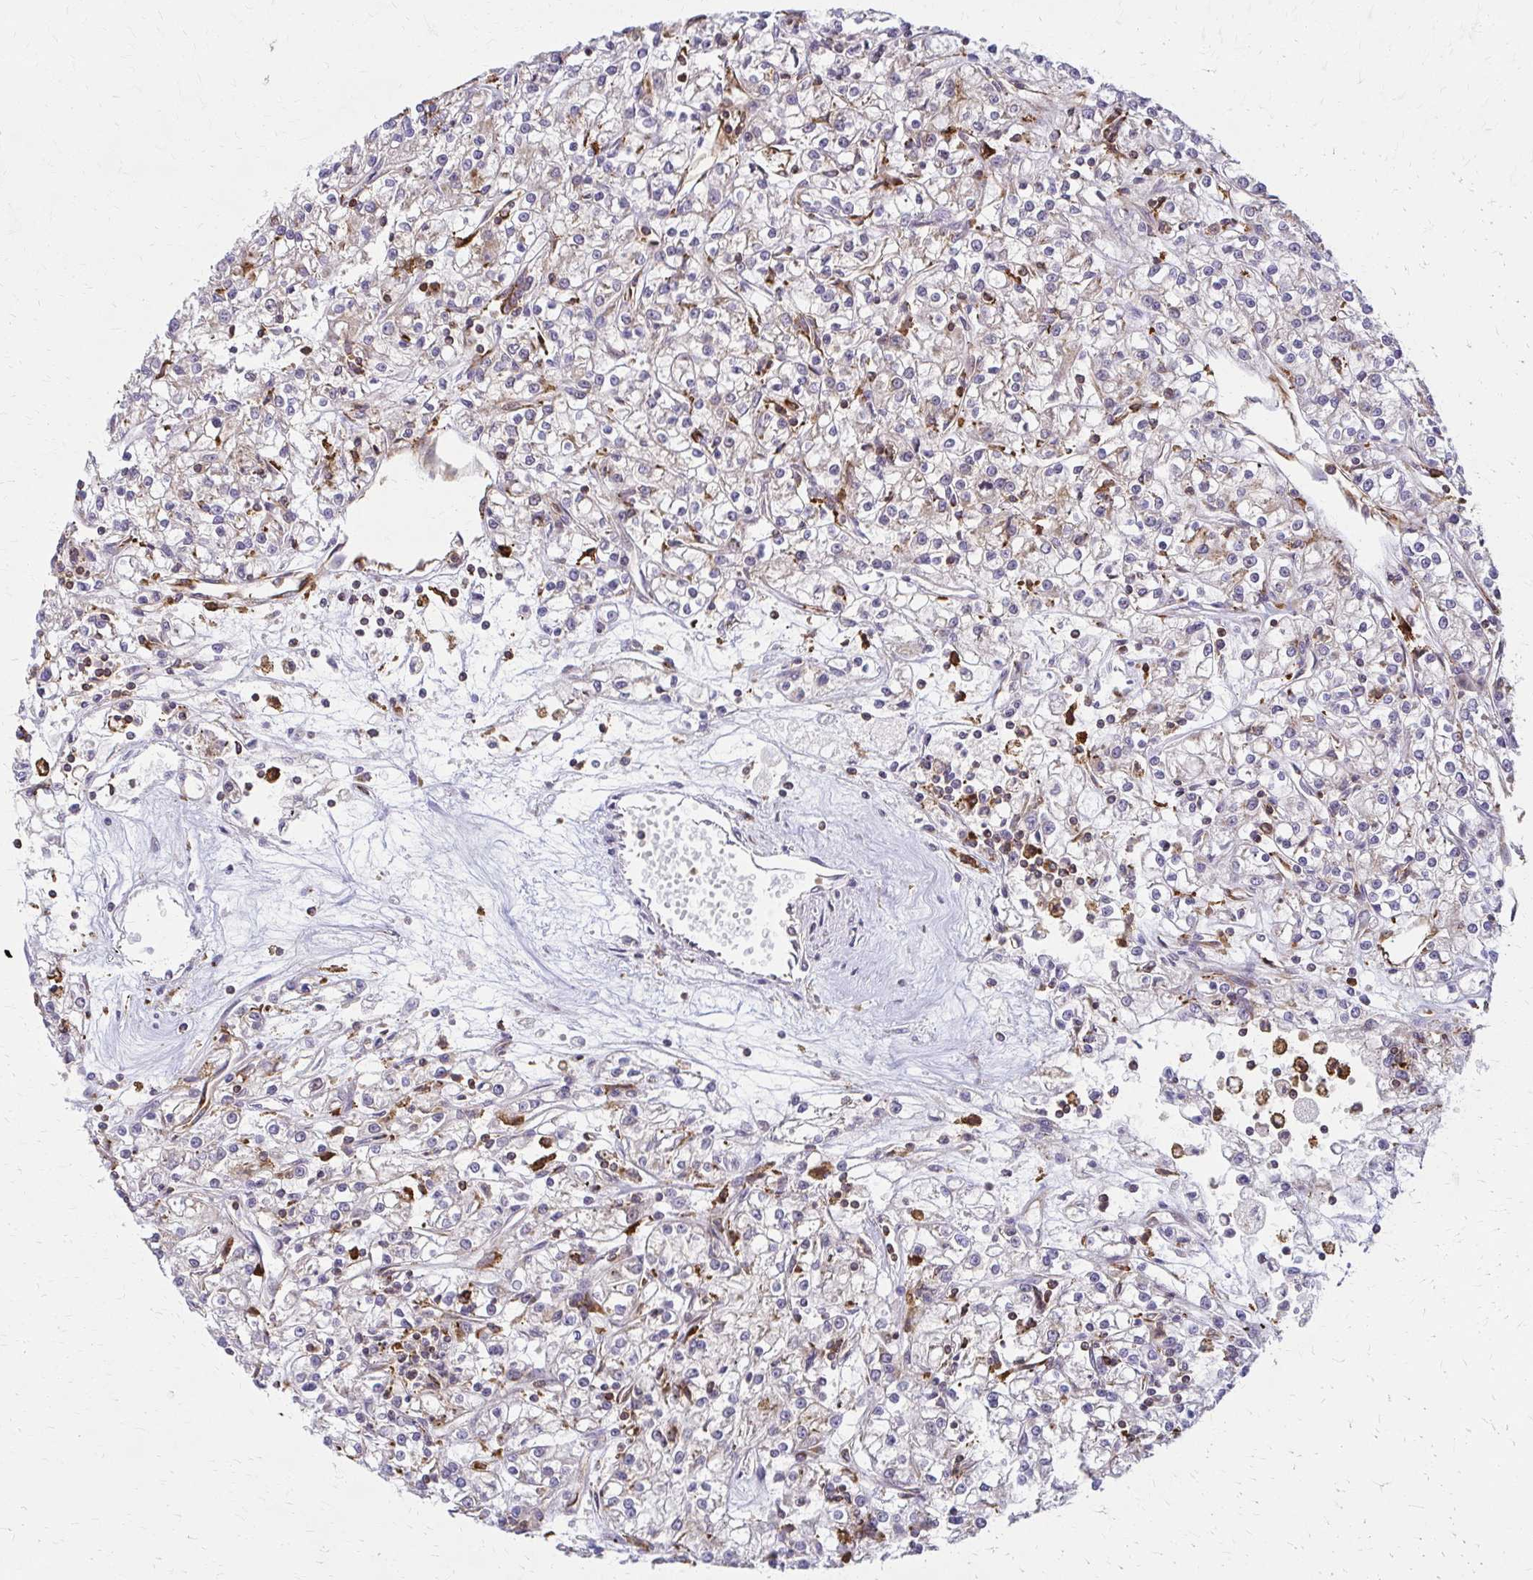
{"staining": {"intensity": "negative", "quantity": "none", "location": "none"}, "tissue": "renal cancer", "cell_type": "Tumor cells", "image_type": "cancer", "snomed": [{"axis": "morphology", "description": "Adenocarcinoma, NOS"}, {"axis": "topography", "description": "Kidney"}], "caption": "The photomicrograph demonstrates no significant expression in tumor cells of renal cancer. (DAB IHC with hematoxylin counter stain).", "gene": "WASF2", "patient": {"sex": "female", "age": 59}}